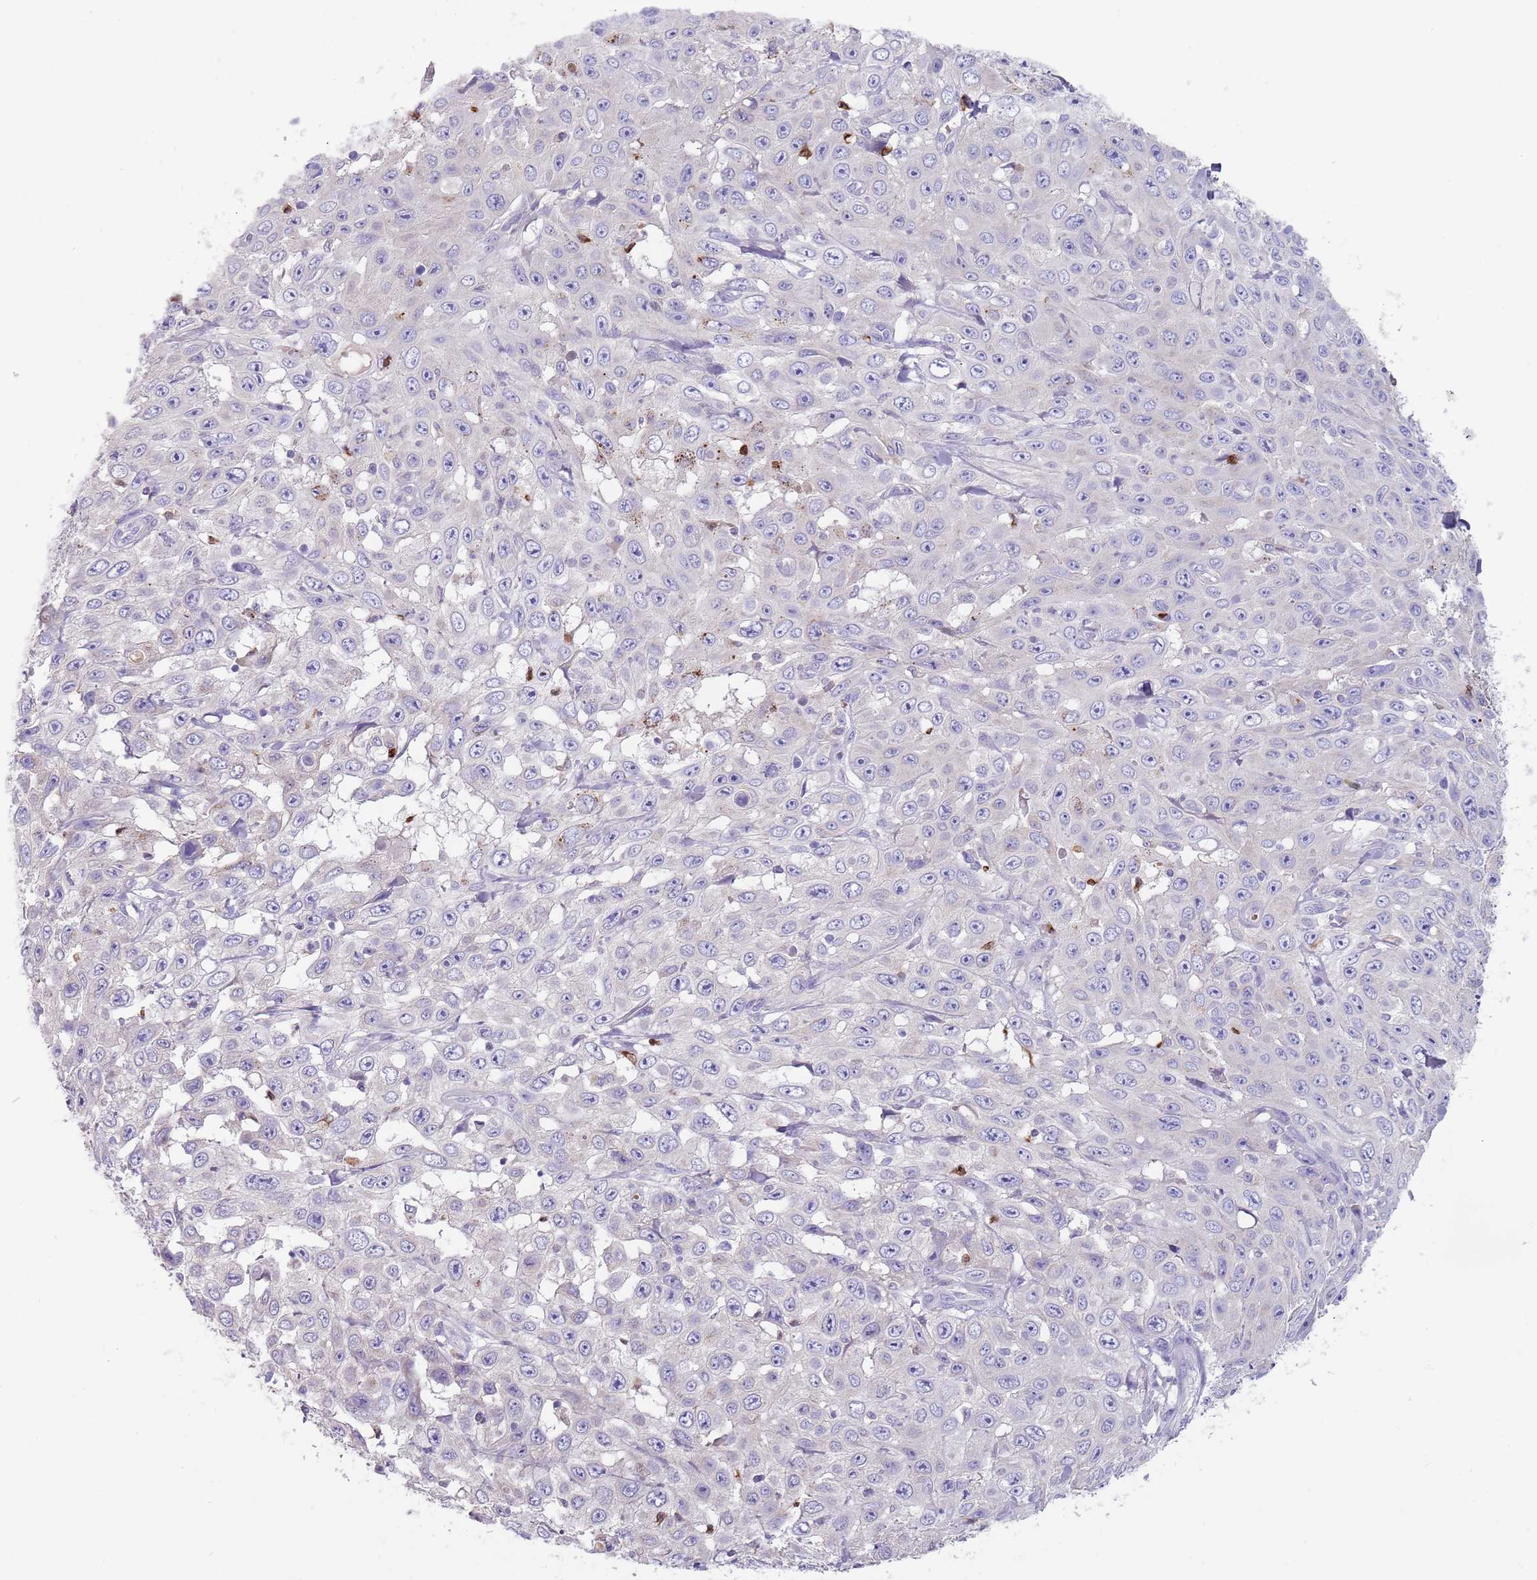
{"staining": {"intensity": "negative", "quantity": "none", "location": "none"}, "tissue": "skin cancer", "cell_type": "Tumor cells", "image_type": "cancer", "snomed": [{"axis": "morphology", "description": "Squamous cell carcinoma, NOS"}, {"axis": "topography", "description": "Skin"}], "caption": "A micrograph of squamous cell carcinoma (skin) stained for a protein reveals no brown staining in tumor cells.", "gene": "TMEM251", "patient": {"sex": "male", "age": 82}}